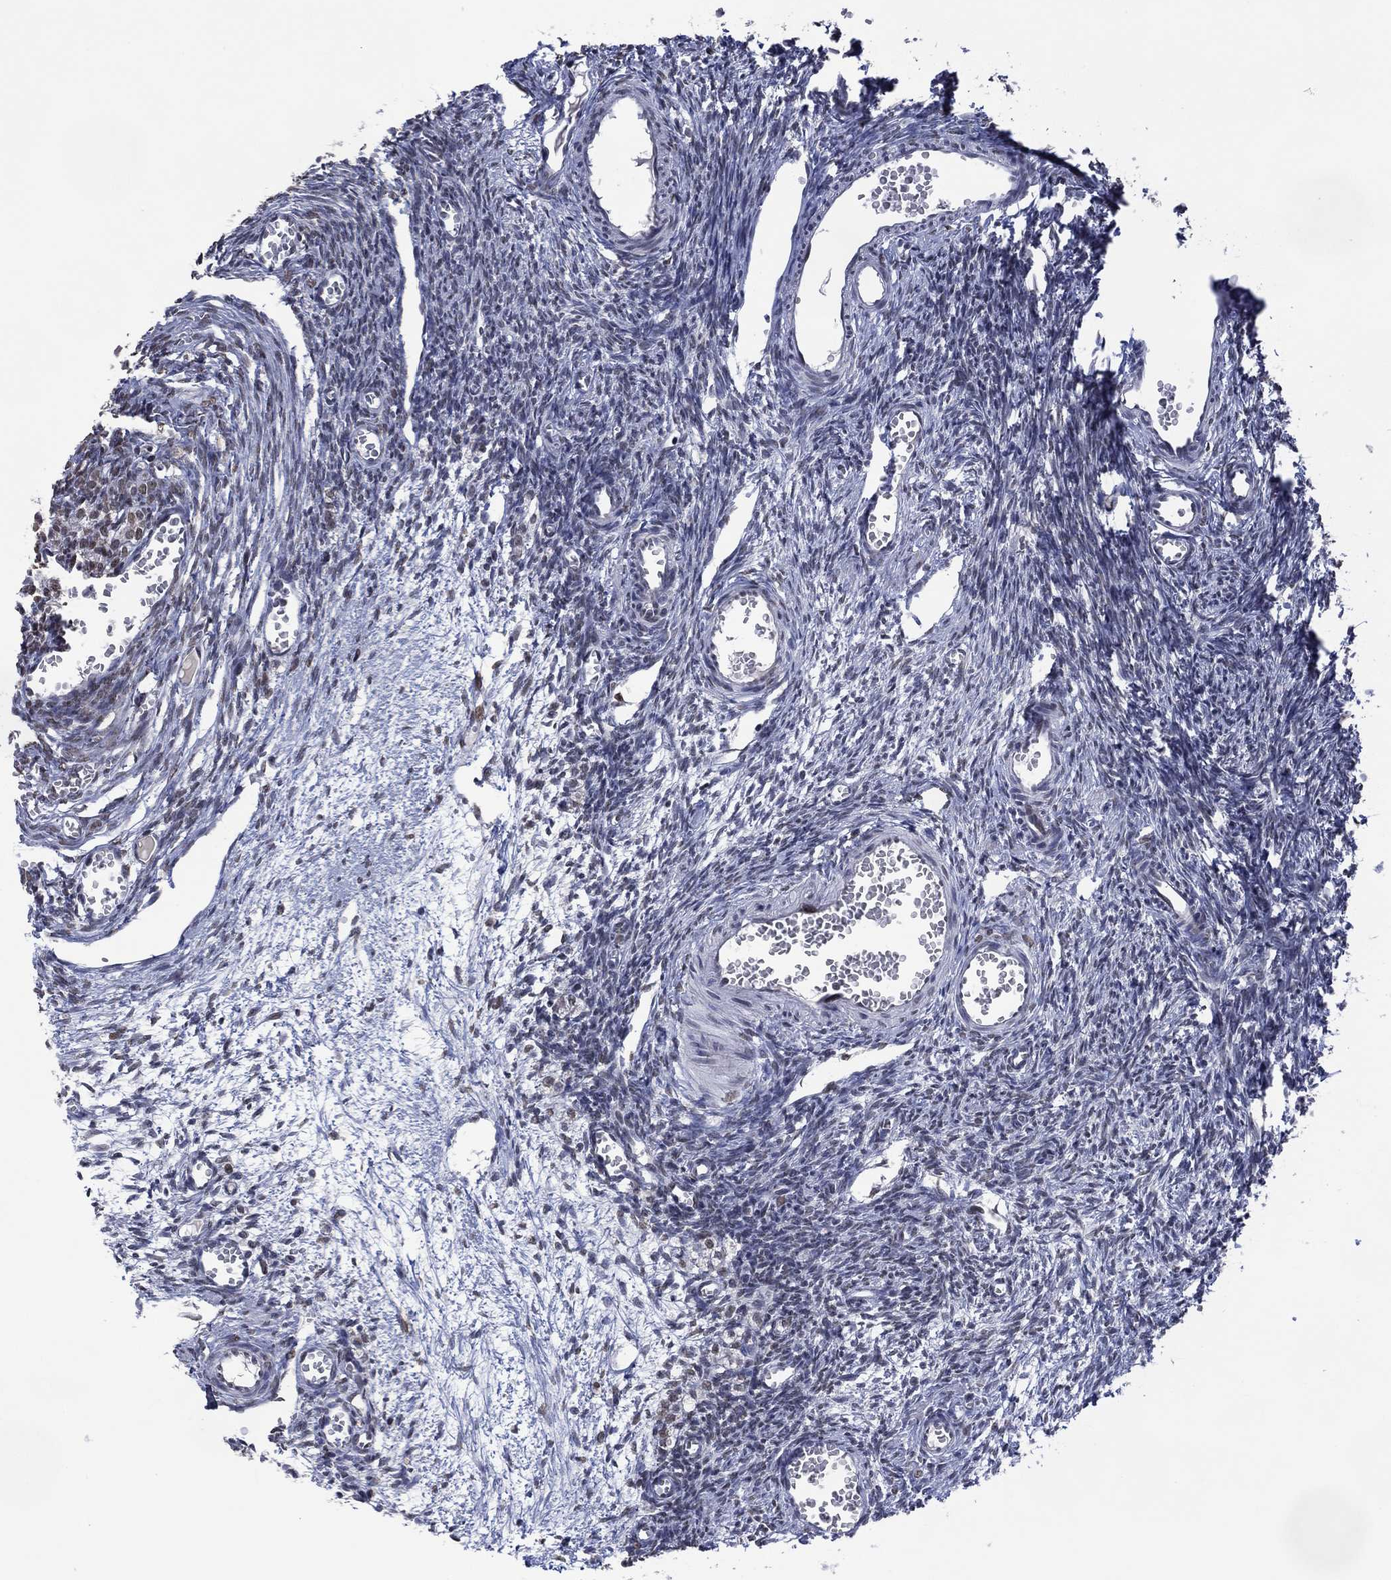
{"staining": {"intensity": "negative", "quantity": "none", "location": "none"}, "tissue": "ovary", "cell_type": "Follicle cells", "image_type": "normal", "snomed": [{"axis": "morphology", "description": "Normal tissue, NOS"}, {"axis": "topography", "description": "Ovary"}], "caption": "Ovary stained for a protein using immunohistochemistry (IHC) displays no positivity follicle cells.", "gene": "EHMT1", "patient": {"sex": "female", "age": 27}}